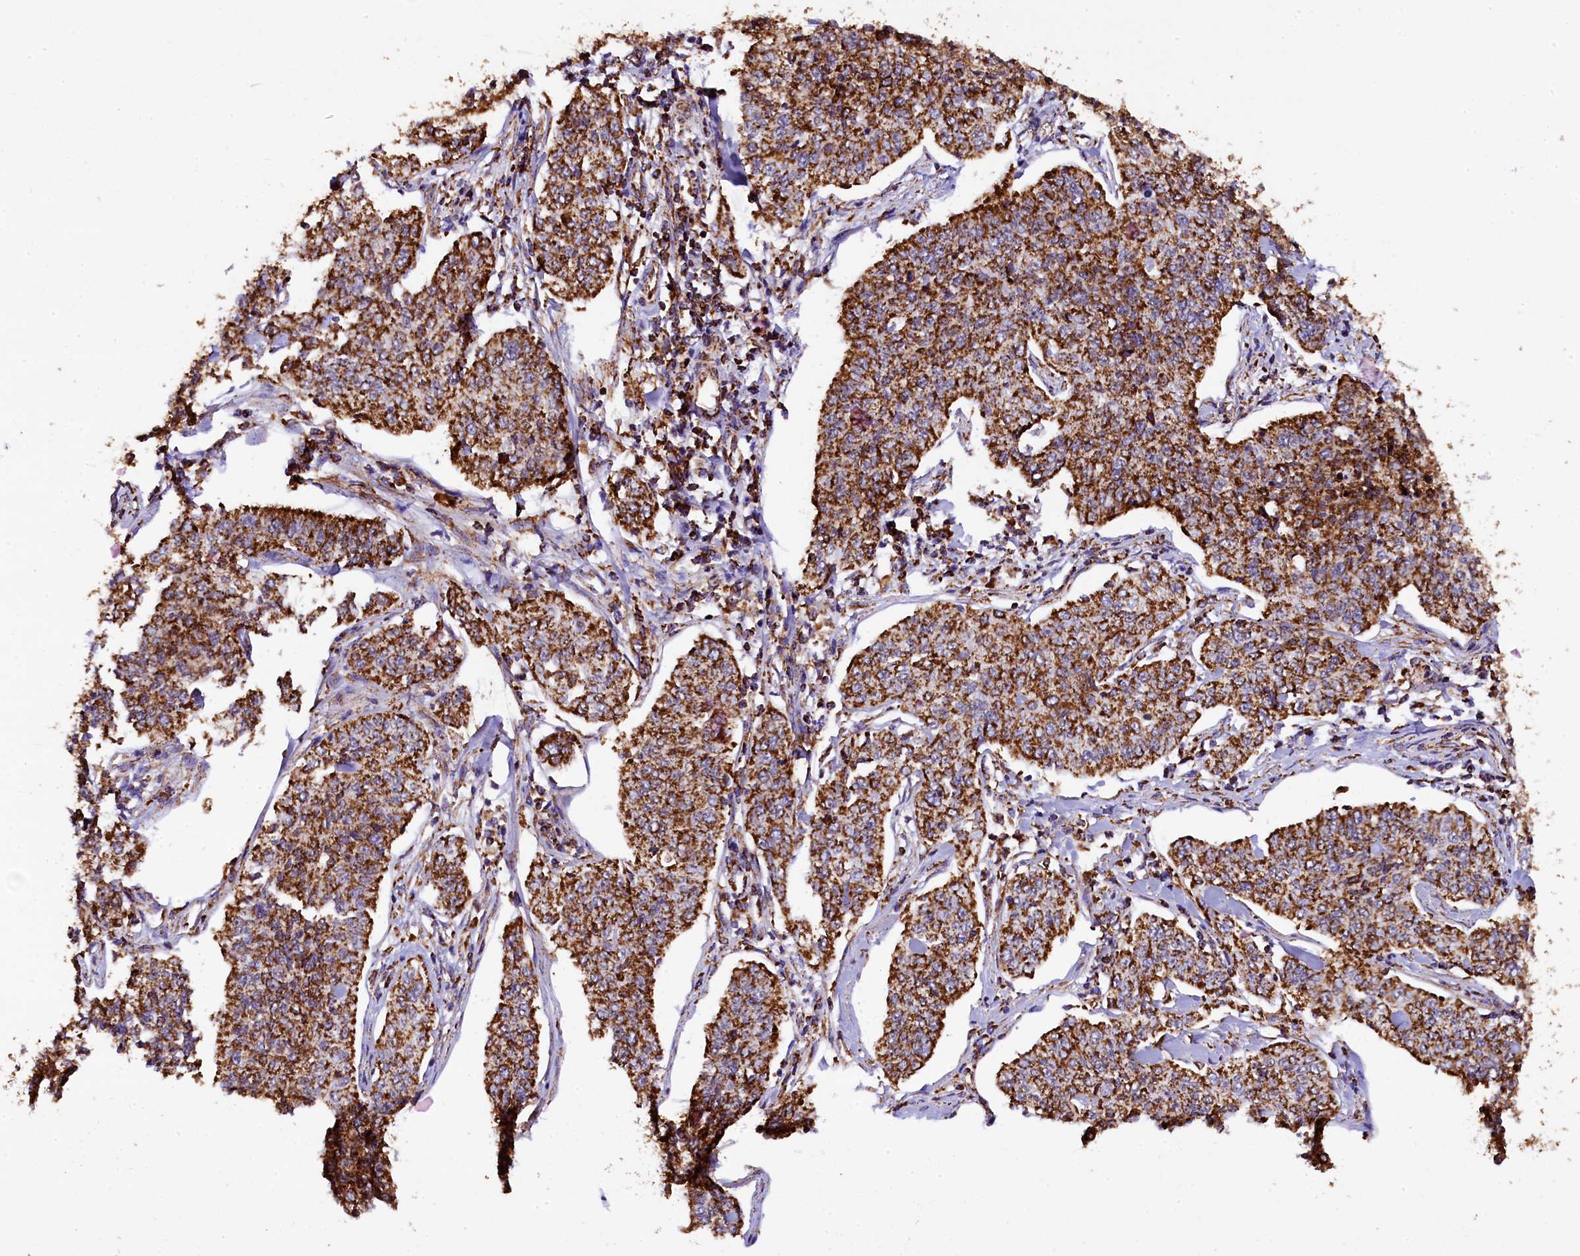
{"staining": {"intensity": "strong", "quantity": ">75%", "location": "cytoplasmic/membranous"}, "tissue": "cervical cancer", "cell_type": "Tumor cells", "image_type": "cancer", "snomed": [{"axis": "morphology", "description": "Squamous cell carcinoma, NOS"}, {"axis": "topography", "description": "Cervix"}], "caption": "A high-resolution micrograph shows immunohistochemistry (IHC) staining of squamous cell carcinoma (cervical), which demonstrates strong cytoplasmic/membranous expression in approximately >75% of tumor cells.", "gene": "KLC2", "patient": {"sex": "female", "age": 35}}